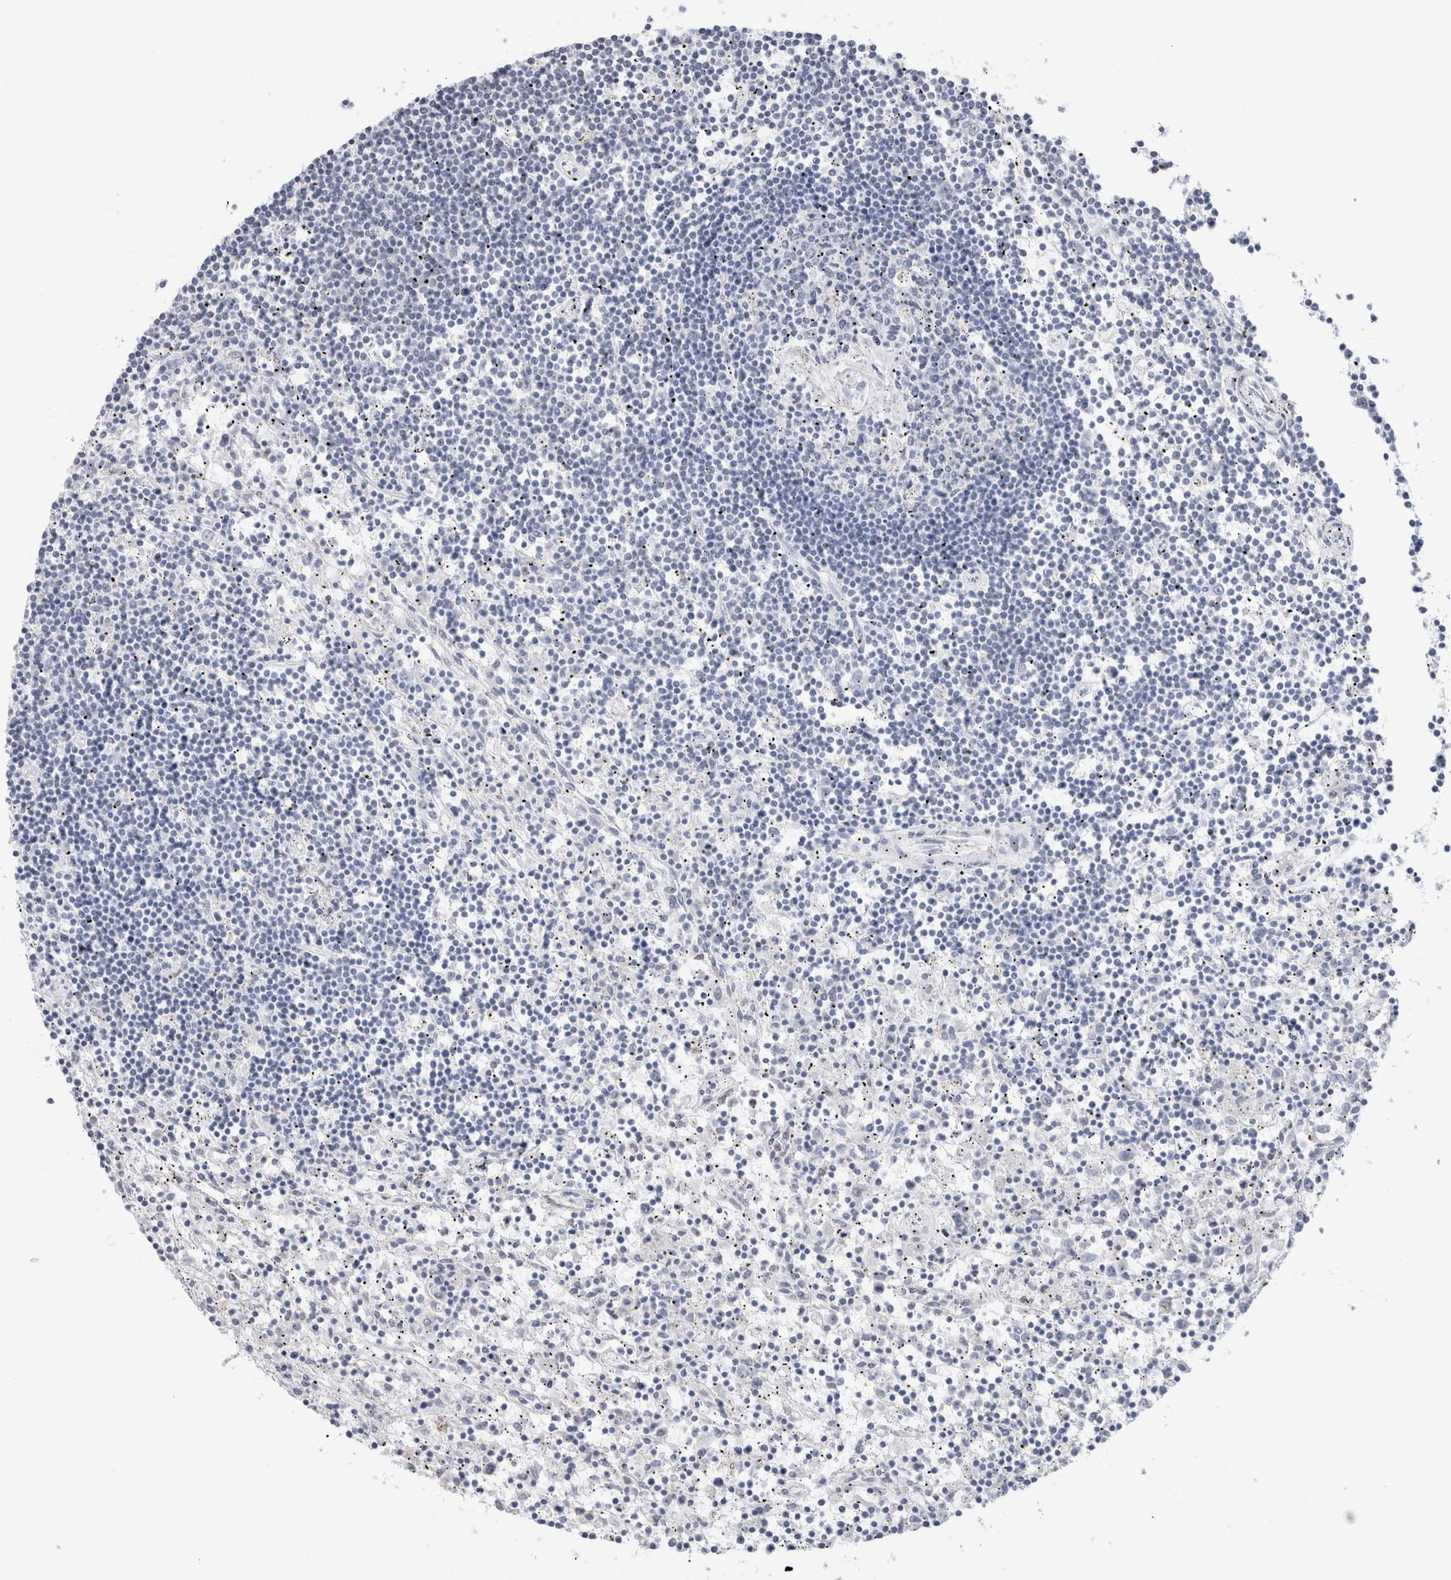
{"staining": {"intensity": "negative", "quantity": "none", "location": "none"}, "tissue": "lymphoma", "cell_type": "Tumor cells", "image_type": "cancer", "snomed": [{"axis": "morphology", "description": "Malignant lymphoma, non-Hodgkin's type, Low grade"}, {"axis": "topography", "description": "Spleen"}], "caption": "Immunohistochemistry (IHC) photomicrograph of lymphoma stained for a protein (brown), which demonstrates no positivity in tumor cells.", "gene": "MUC15", "patient": {"sex": "male", "age": 76}}